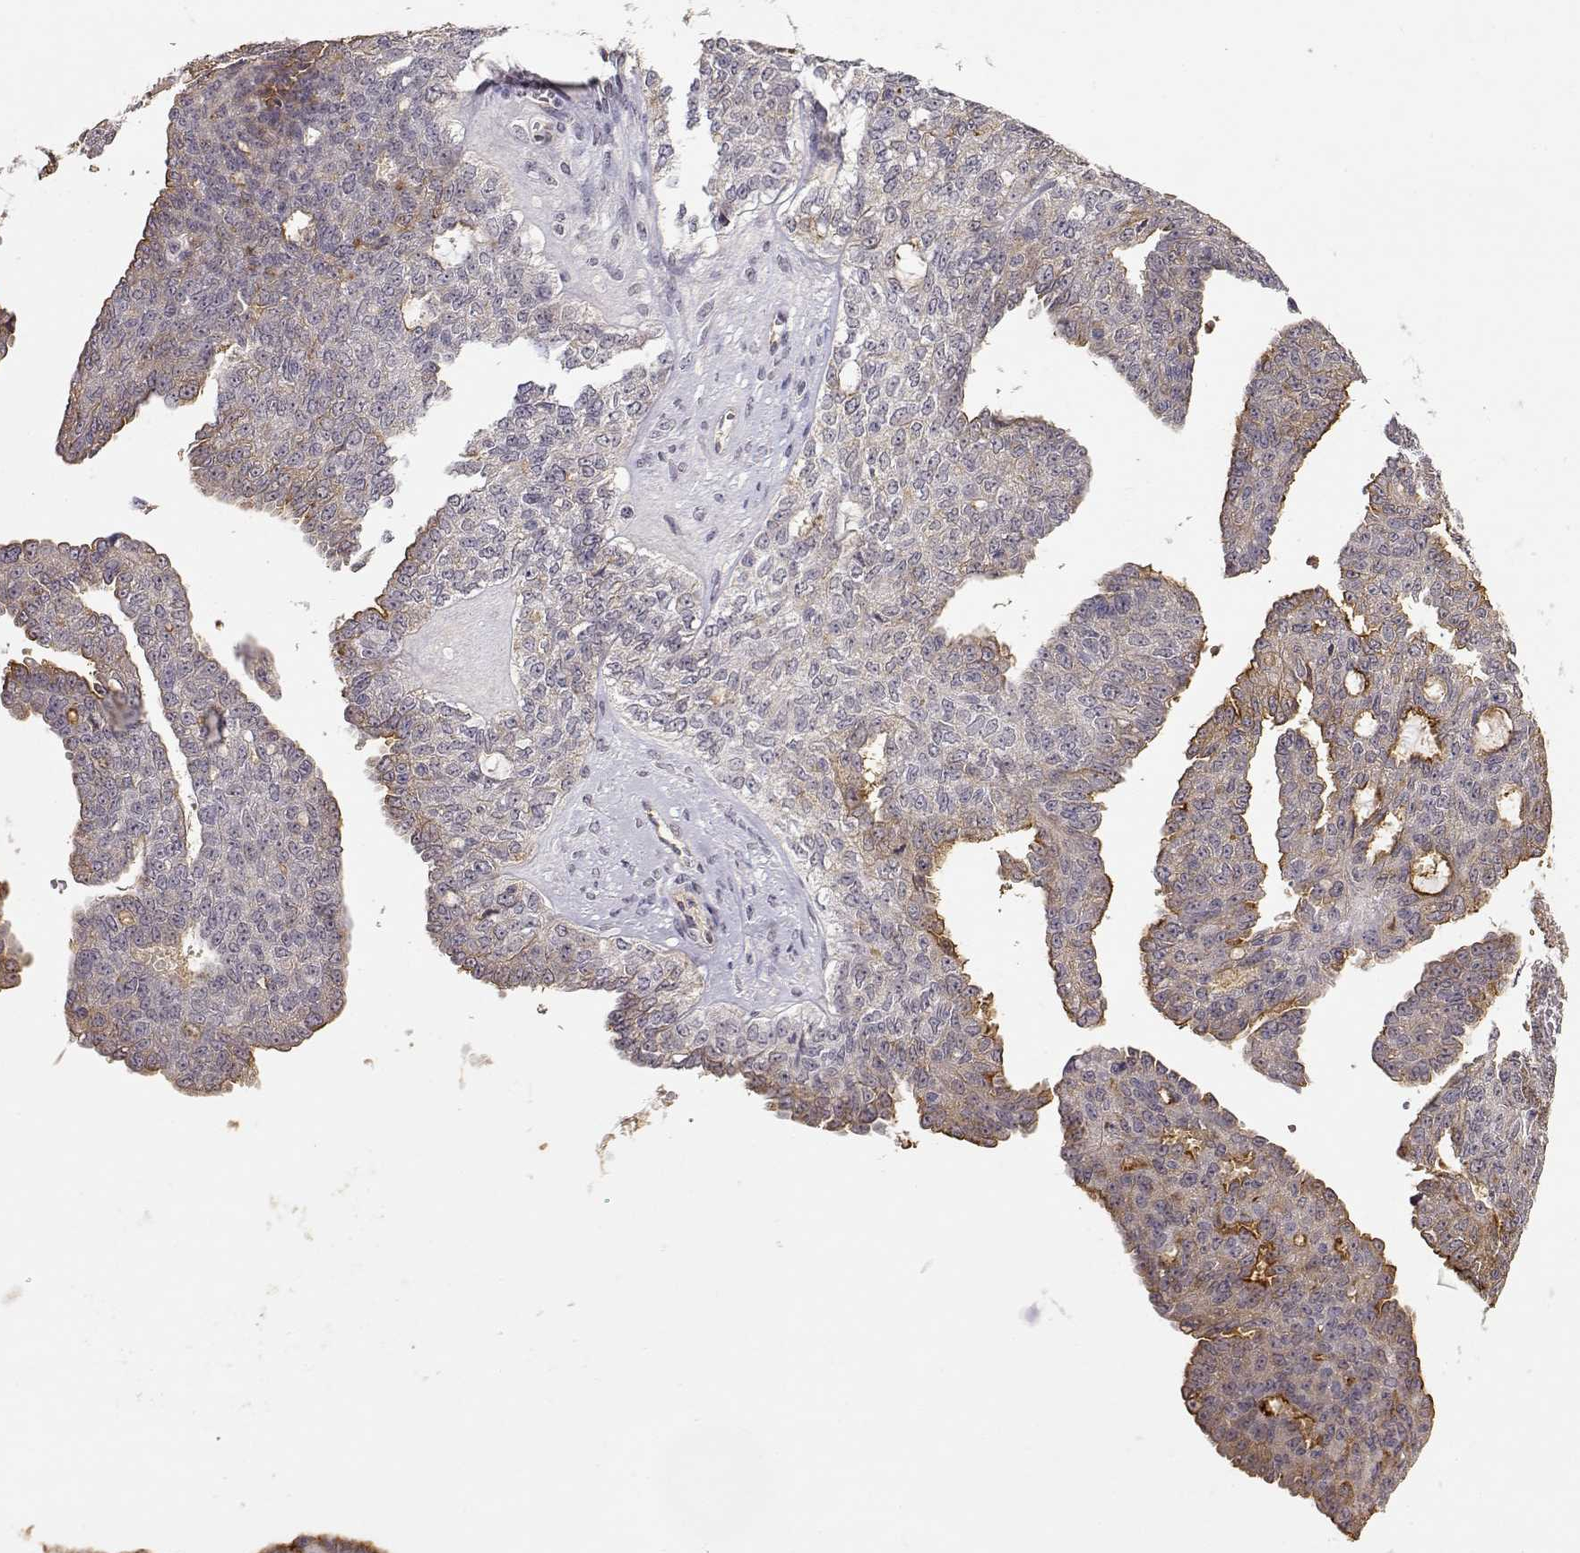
{"staining": {"intensity": "moderate", "quantity": "<25%", "location": "cytoplasmic/membranous"}, "tissue": "ovarian cancer", "cell_type": "Tumor cells", "image_type": "cancer", "snomed": [{"axis": "morphology", "description": "Cystadenocarcinoma, serous, NOS"}, {"axis": "topography", "description": "Ovary"}], "caption": "Protein expression analysis of human serous cystadenocarcinoma (ovarian) reveals moderate cytoplasmic/membranous staining in about <25% of tumor cells. Using DAB (brown) and hematoxylin (blue) stains, captured at high magnification using brightfield microscopy.", "gene": "IFITM1", "patient": {"sex": "female", "age": 71}}